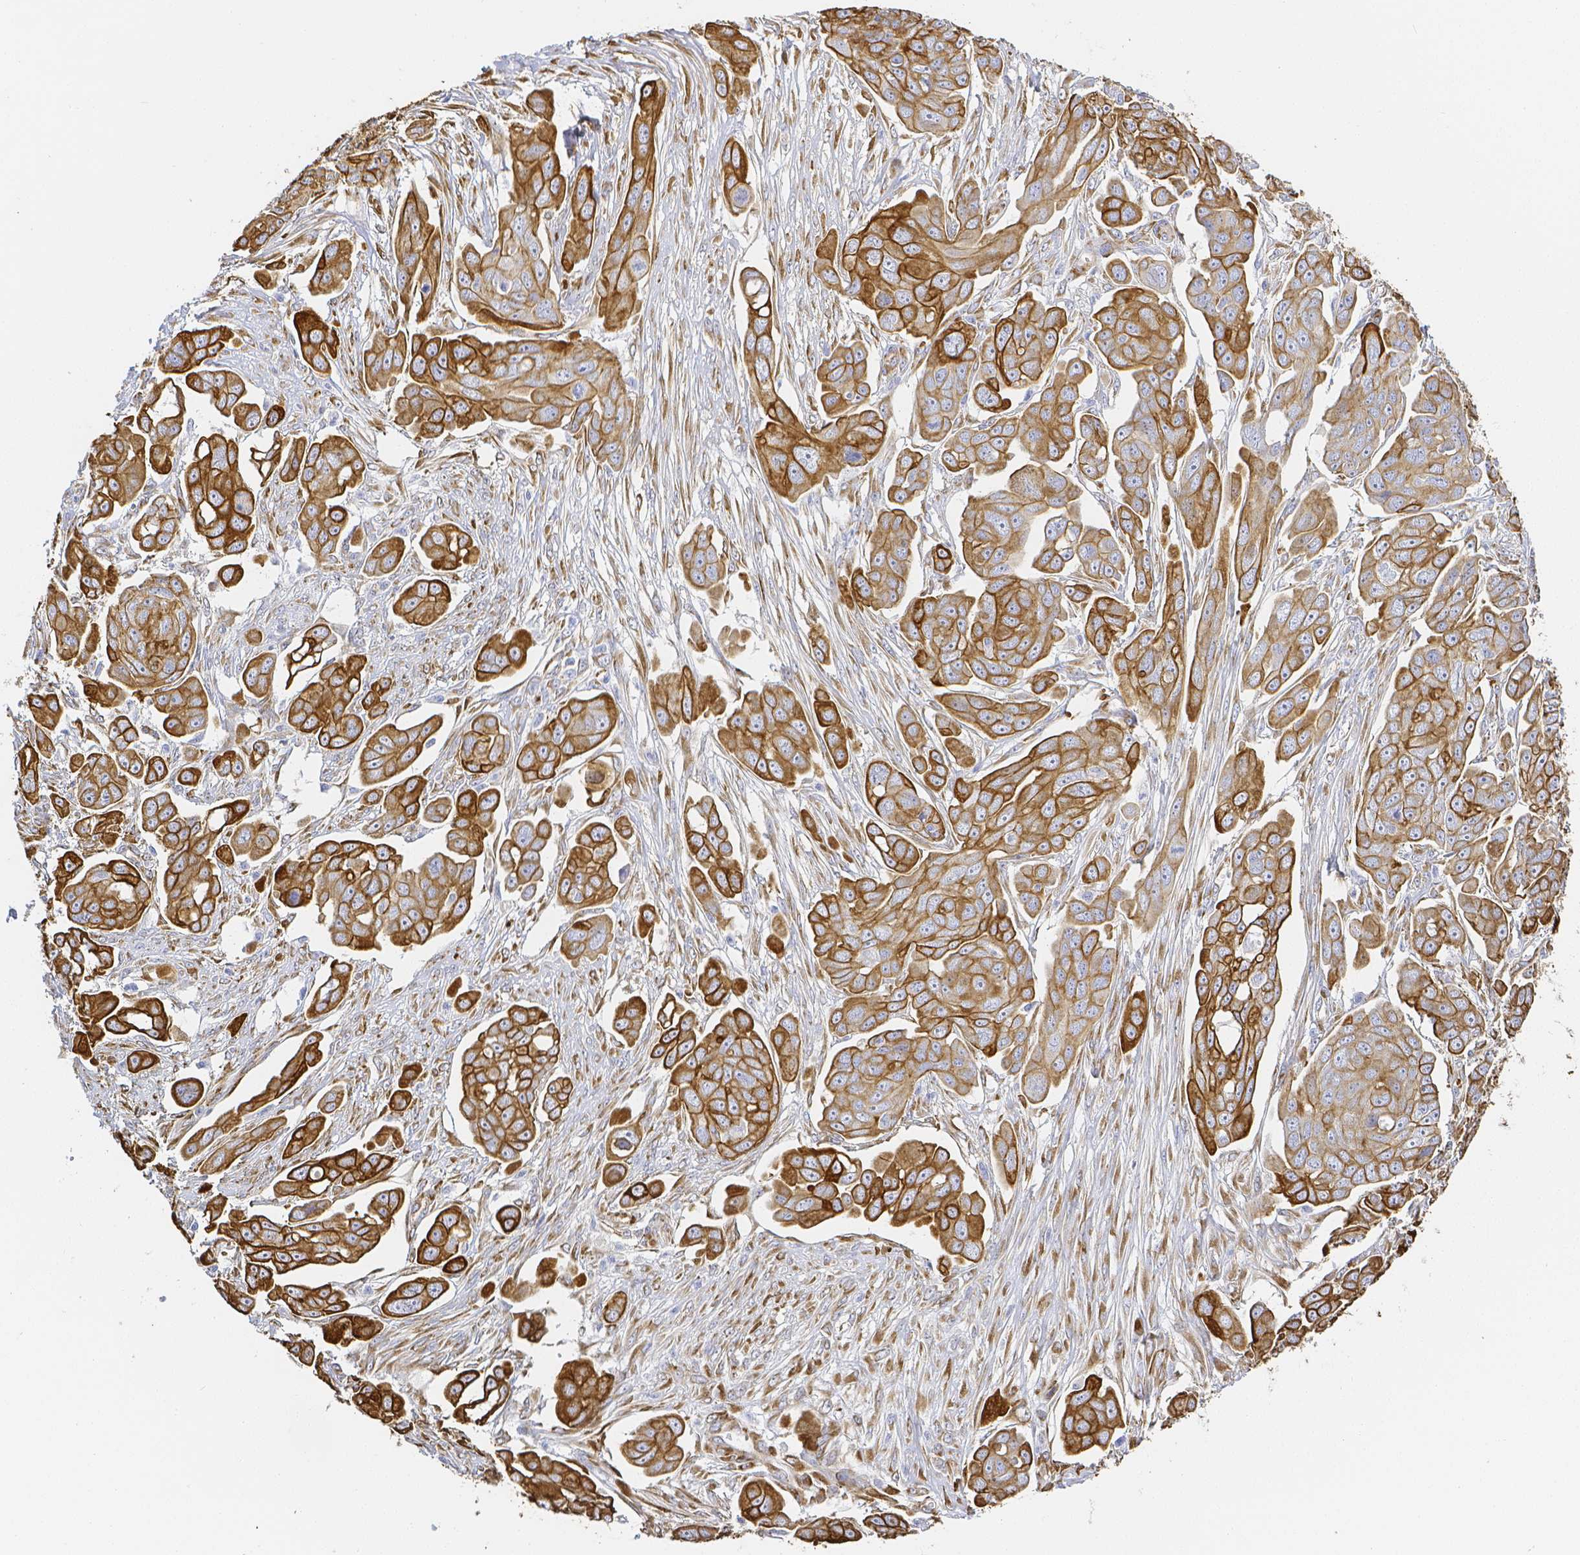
{"staining": {"intensity": "moderate", "quantity": ">75%", "location": "cytoplasmic/membranous"}, "tissue": "ovarian cancer", "cell_type": "Tumor cells", "image_type": "cancer", "snomed": [{"axis": "morphology", "description": "Carcinoma, endometroid"}, {"axis": "topography", "description": "Ovary"}], "caption": "An image of ovarian cancer stained for a protein displays moderate cytoplasmic/membranous brown staining in tumor cells.", "gene": "SMURF1", "patient": {"sex": "female", "age": 70}}